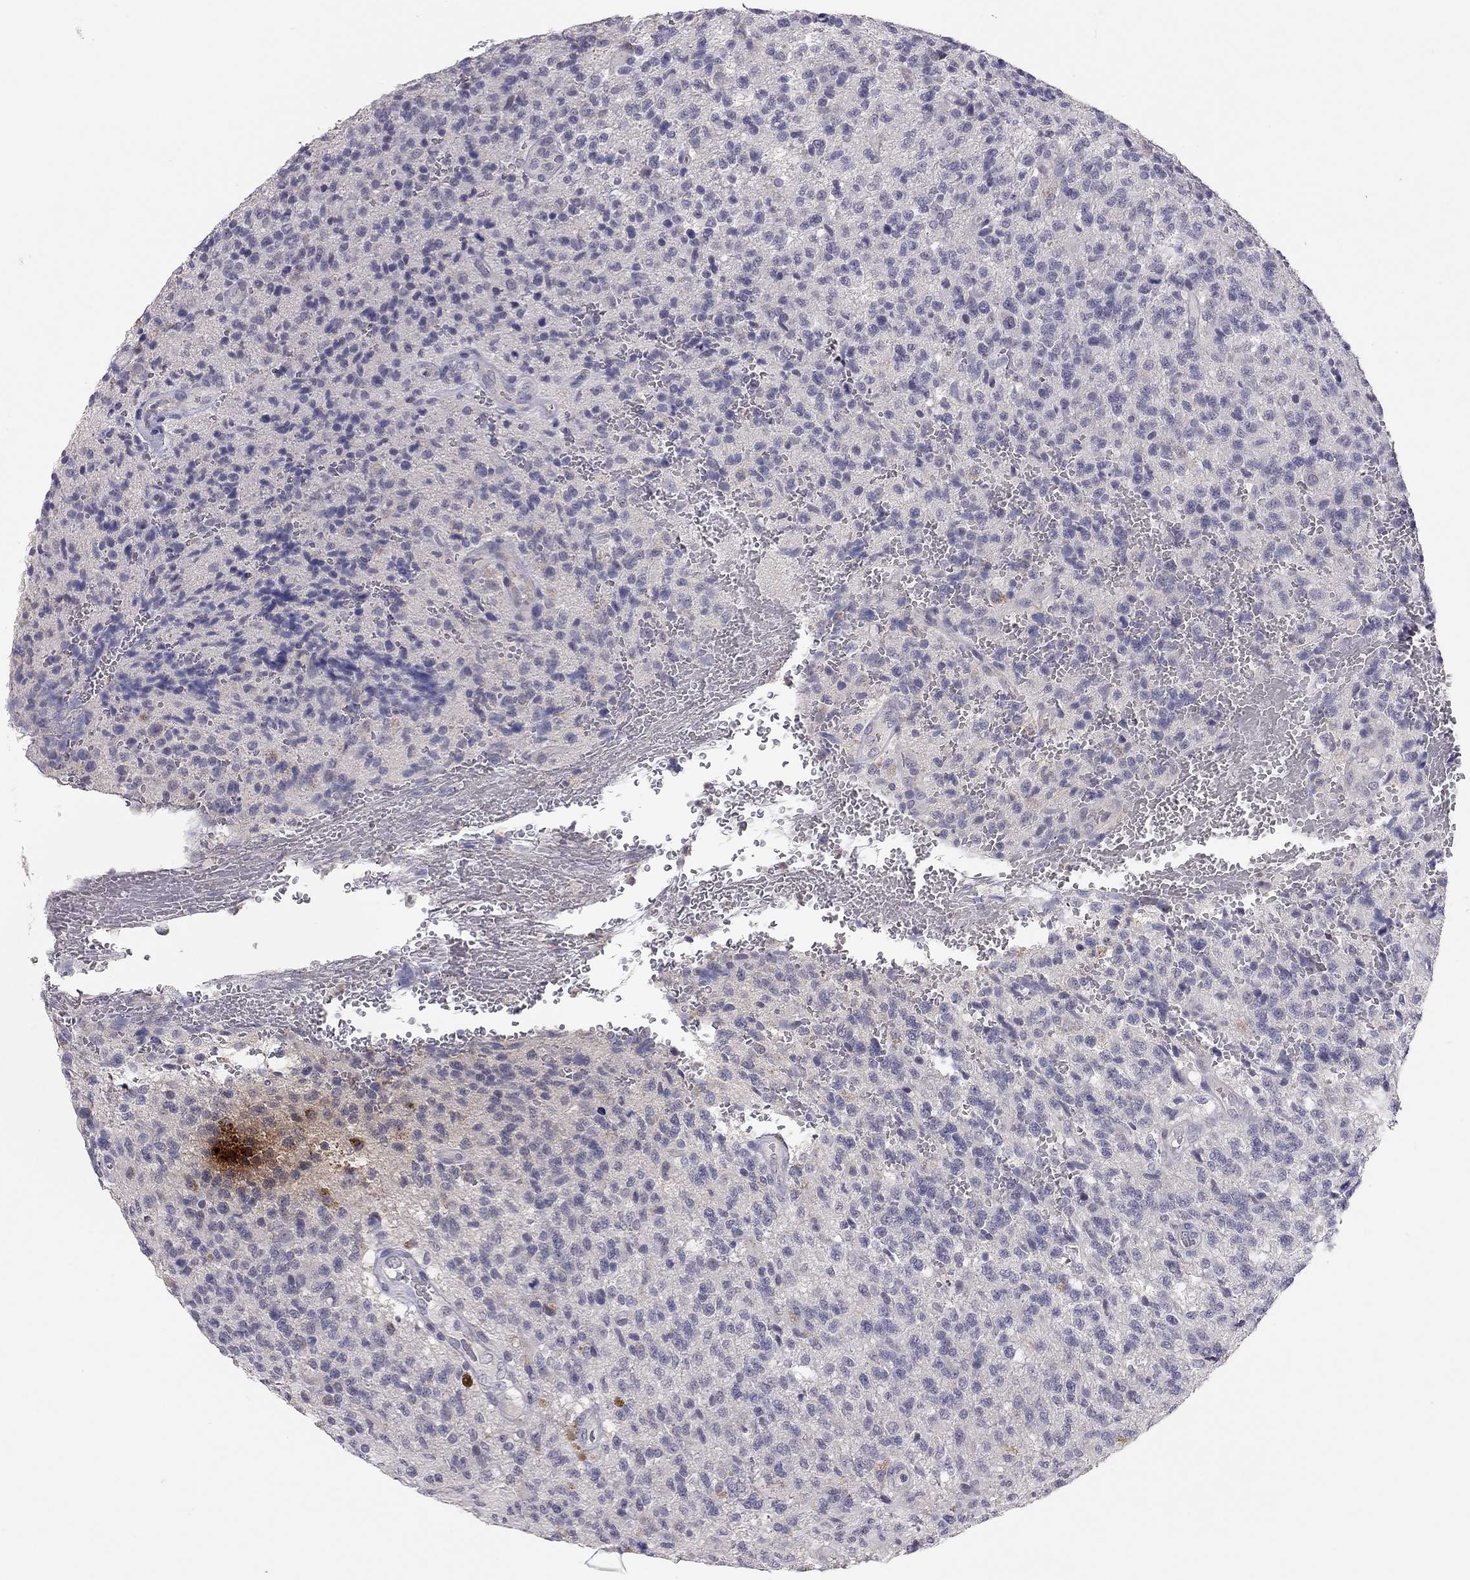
{"staining": {"intensity": "negative", "quantity": "none", "location": "none"}, "tissue": "glioma", "cell_type": "Tumor cells", "image_type": "cancer", "snomed": [{"axis": "morphology", "description": "Glioma, malignant, High grade"}, {"axis": "topography", "description": "Brain"}], "caption": "An immunohistochemistry (IHC) photomicrograph of malignant glioma (high-grade) is shown. There is no staining in tumor cells of malignant glioma (high-grade). (Immunohistochemistry, brightfield microscopy, high magnification).", "gene": "ADORA2A", "patient": {"sex": "male", "age": 56}}